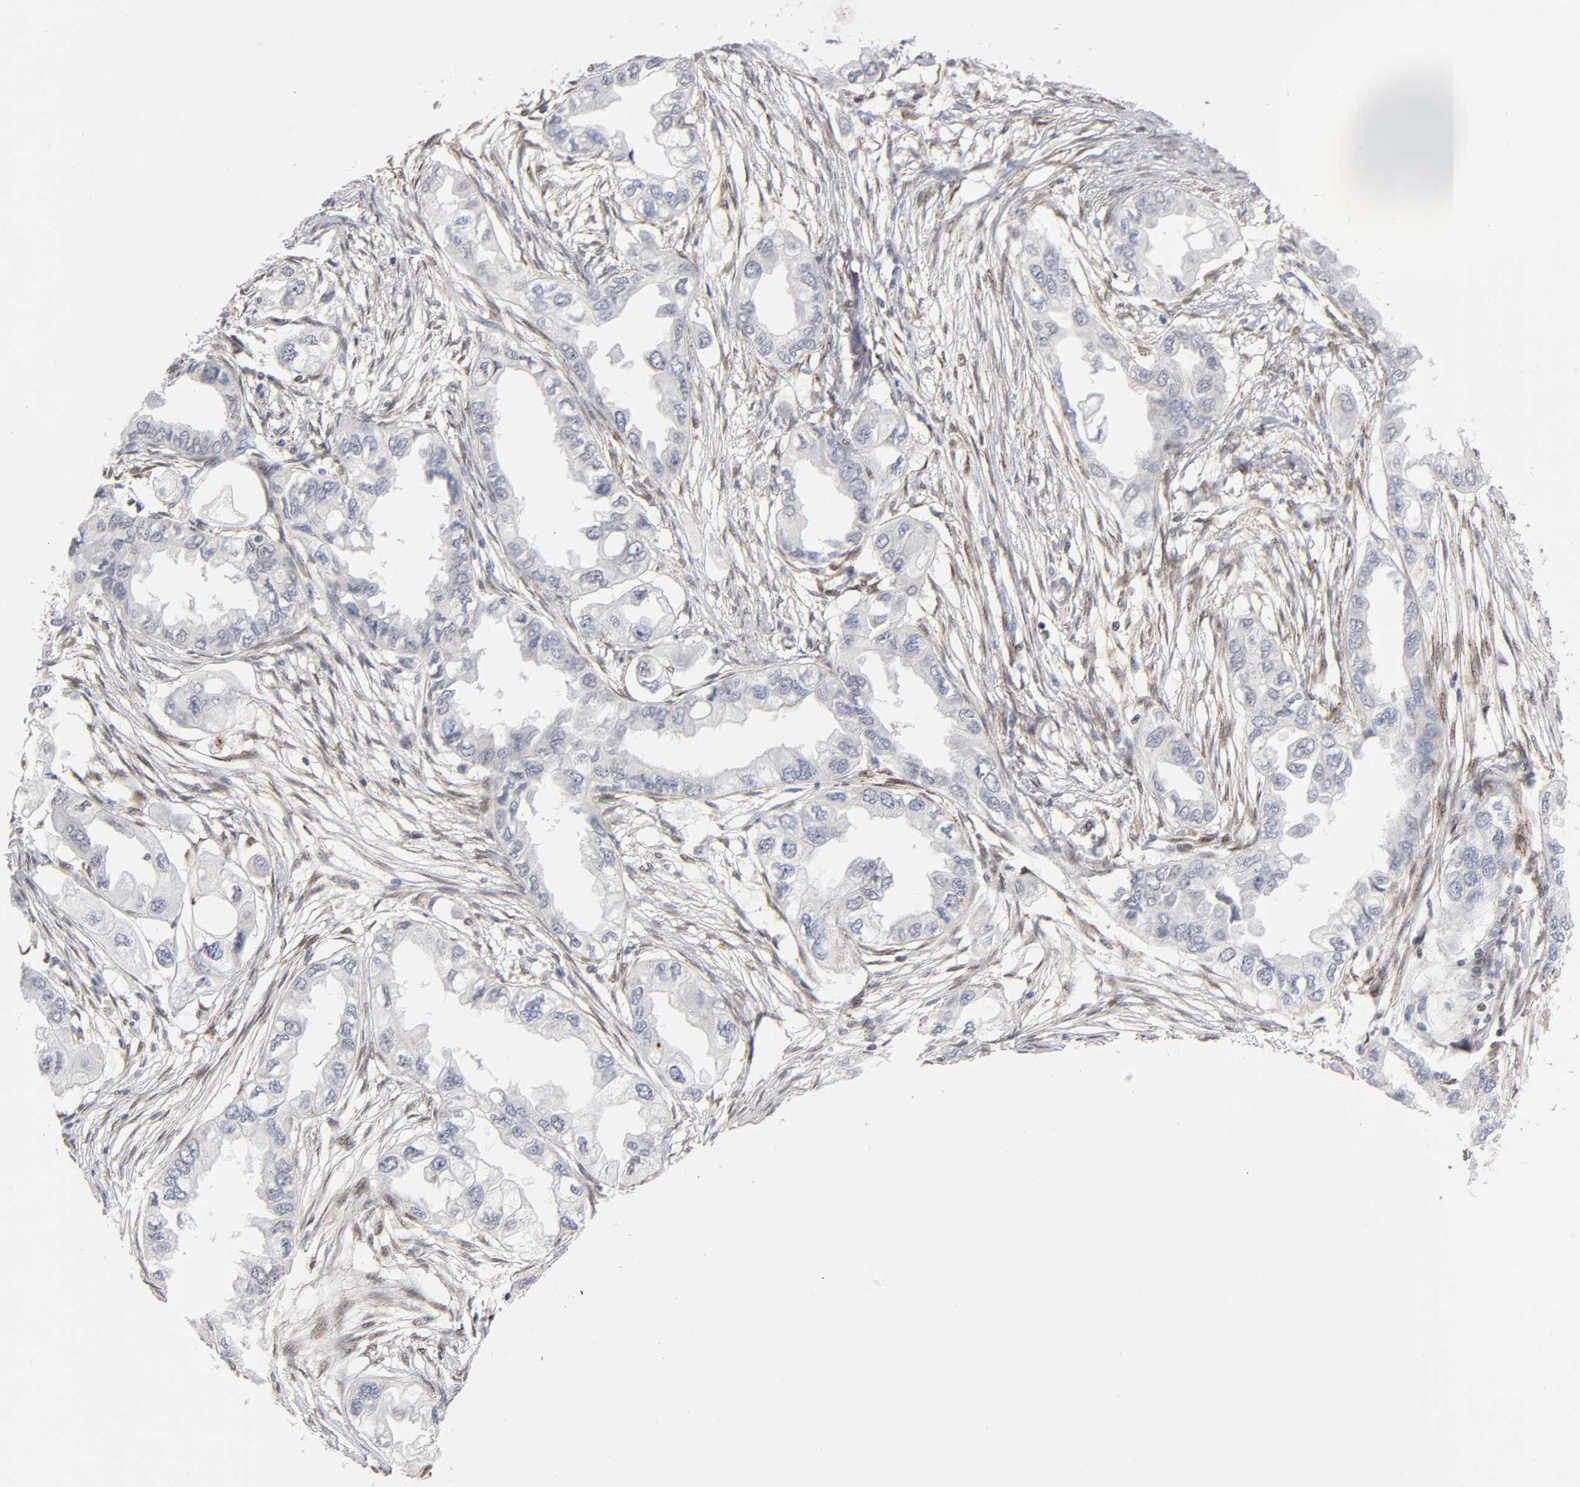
{"staining": {"intensity": "negative", "quantity": "none", "location": "none"}, "tissue": "endometrial cancer", "cell_type": "Tumor cells", "image_type": "cancer", "snomed": [{"axis": "morphology", "description": "Adenocarcinoma, NOS"}, {"axis": "topography", "description": "Endometrium"}], "caption": "High magnification brightfield microscopy of adenocarcinoma (endometrial) stained with DAB (brown) and counterstained with hematoxylin (blue): tumor cells show no significant expression. (Stains: DAB immunohistochemistry with hematoxylin counter stain, Microscopy: brightfield microscopy at high magnification).", "gene": "RUNX1", "patient": {"sex": "female", "age": 67}}